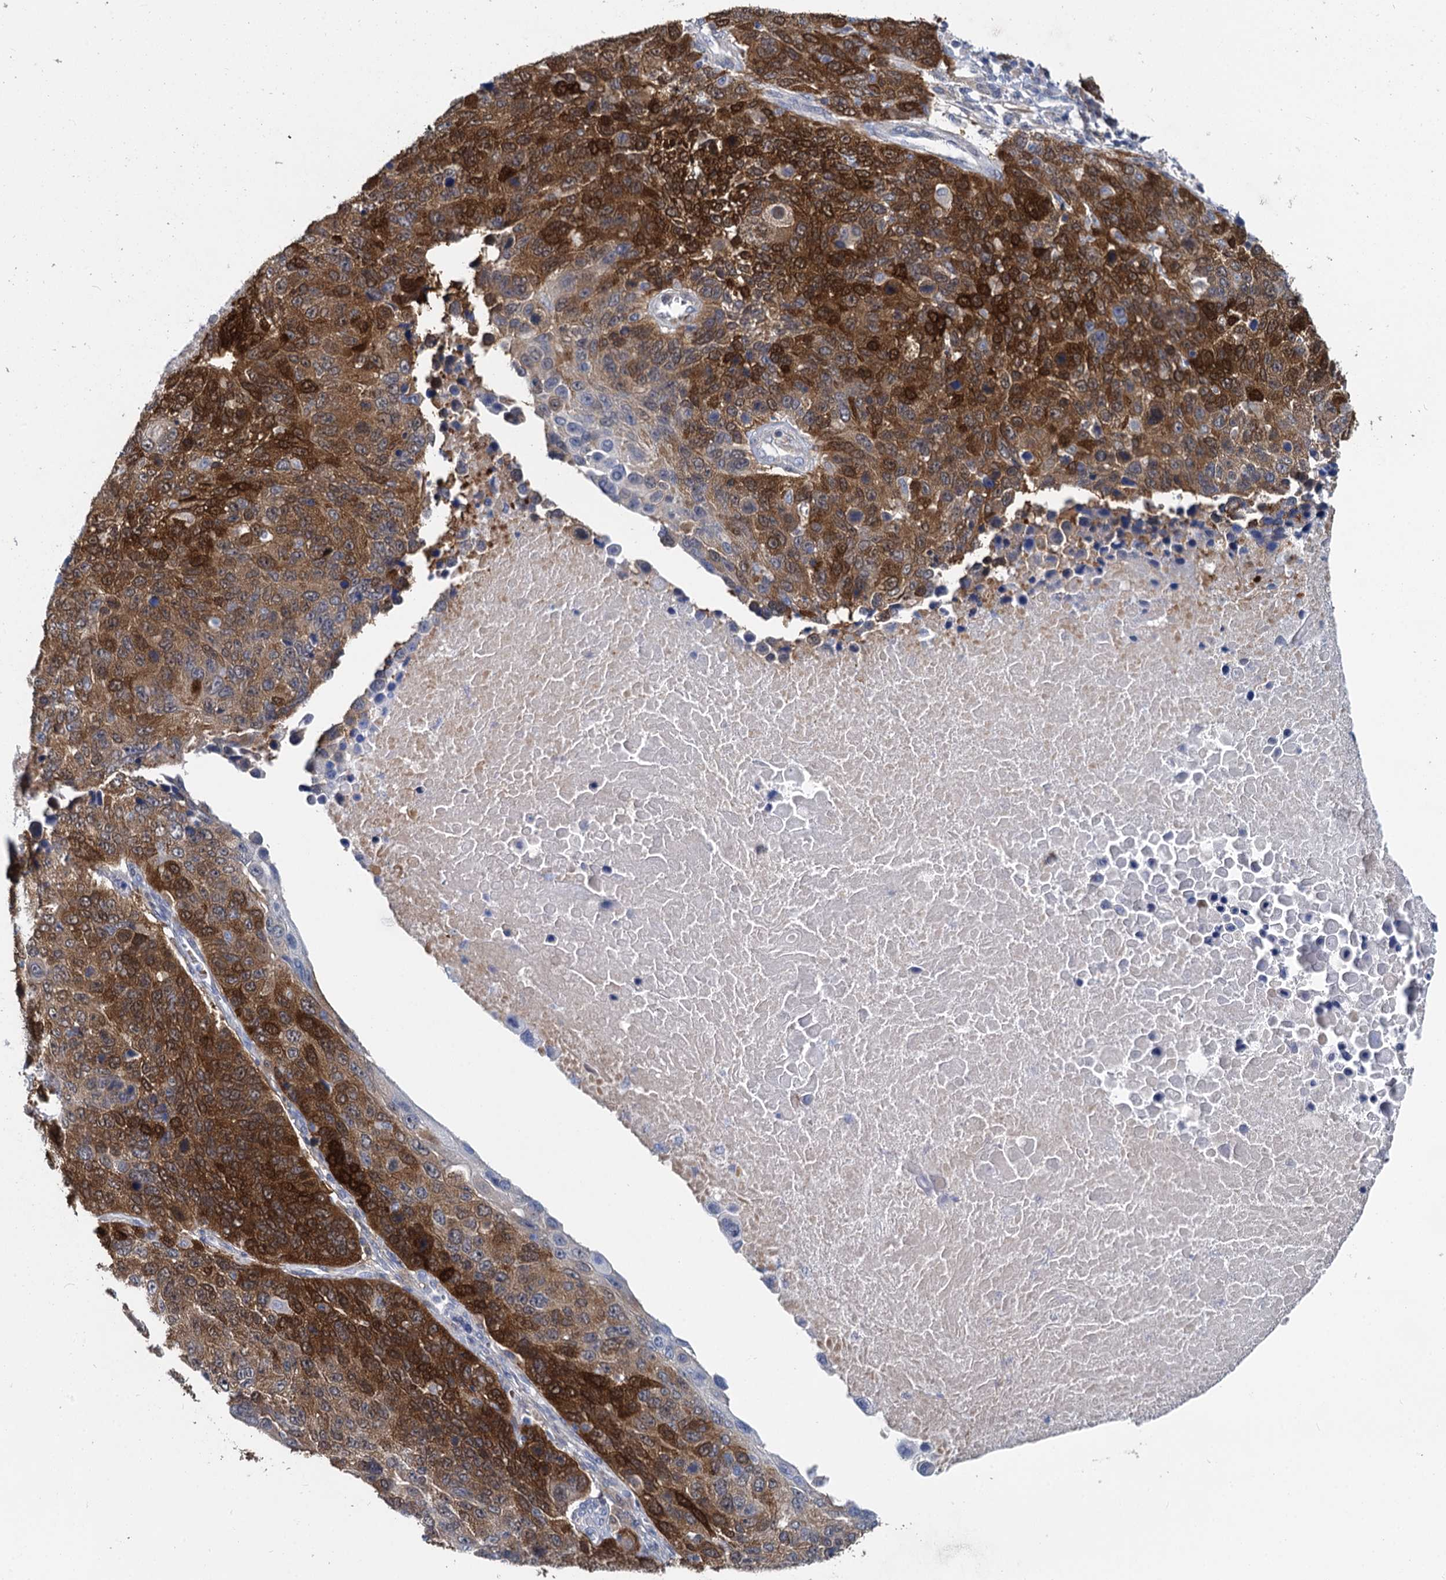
{"staining": {"intensity": "moderate", "quantity": ">75%", "location": "cytoplasmic/membranous,nuclear"}, "tissue": "lung cancer", "cell_type": "Tumor cells", "image_type": "cancer", "snomed": [{"axis": "morphology", "description": "Normal tissue, NOS"}, {"axis": "morphology", "description": "Squamous cell carcinoma, NOS"}, {"axis": "topography", "description": "Lymph node"}, {"axis": "topography", "description": "Lung"}], "caption": "Immunohistochemistry (IHC) of human lung cancer reveals medium levels of moderate cytoplasmic/membranous and nuclear staining in about >75% of tumor cells.", "gene": "GSTM3", "patient": {"sex": "male", "age": 66}}